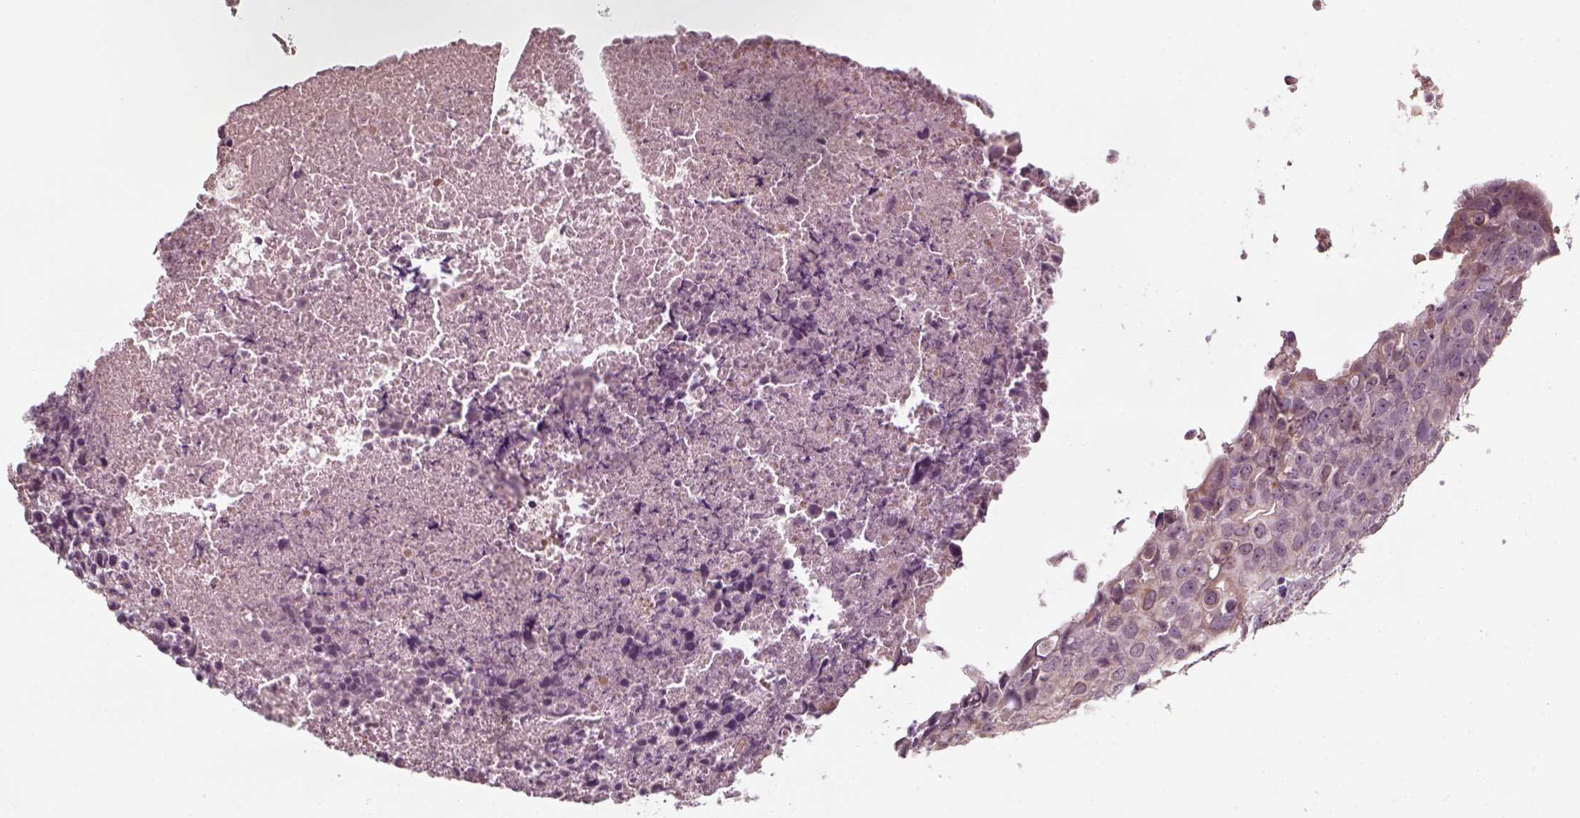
{"staining": {"intensity": "negative", "quantity": "none", "location": "none"}, "tissue": "breast cancer", "cell_type": "Tumor cells", "image_type": "cancer", "snomed": [{"axis": "morphology", "description": "Duct carcinoma"}, {"axis": "topography", "description": "Breast"}], "caption": "Immunohistochemistry (IHC) histopathology image of neoplastic tissue: invasive ductal carcinoma (breast) stained with DAB (3,3'-diaminobenzidine) shows no significant protein staining in tumor cells. The staining is performed using DAB (3,3'-diaminobenzidine) brown chromogen with nuclei counter-stained in using hematoxylin.", "gene": "LAMB2", "patient": {"sex": "female", "age": 38}}